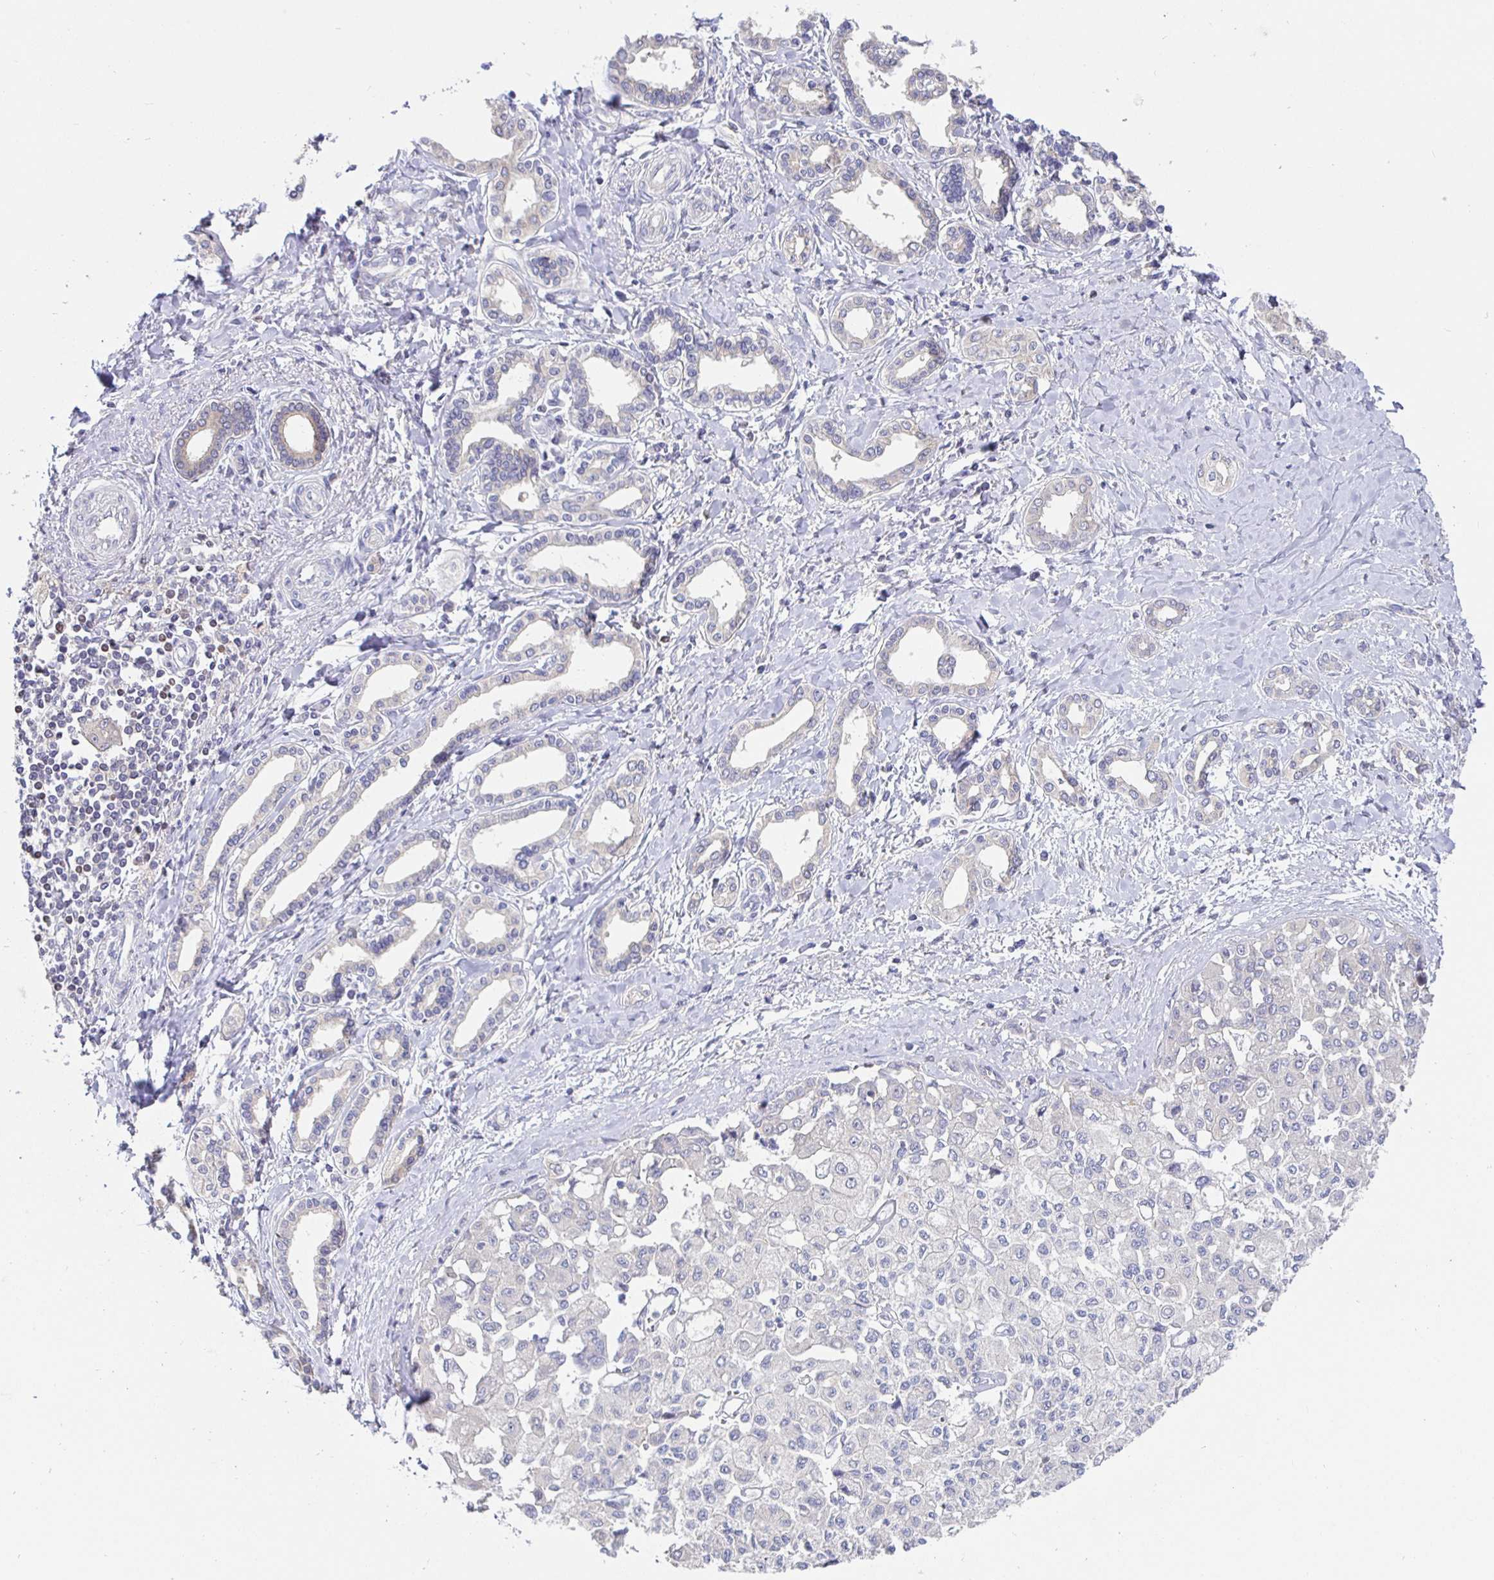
{"staining": {"intensity": "negative", "quantity": "none", "location": "none"}, "tissue": "liver cancer", "cell_type": "Tumor cells", "image_type": "cancer", "snomed": [{"axis": "morphology", "description": "Cholangiocarcinoma"}, {"axis": "topography", "description": "Liver"}], "caption": "Immunohistochemical staining of liver cancer exhibits no significant positivity in tumor cells. Brightfield microscopy of immunohistochemistry stained with DAB (3,3'-diaminobenzidine) (brown) and hematoxylin (blue), captured at high magnification.", "gene": "SATB1", "patient": {"sex": "female", "age": 77}}